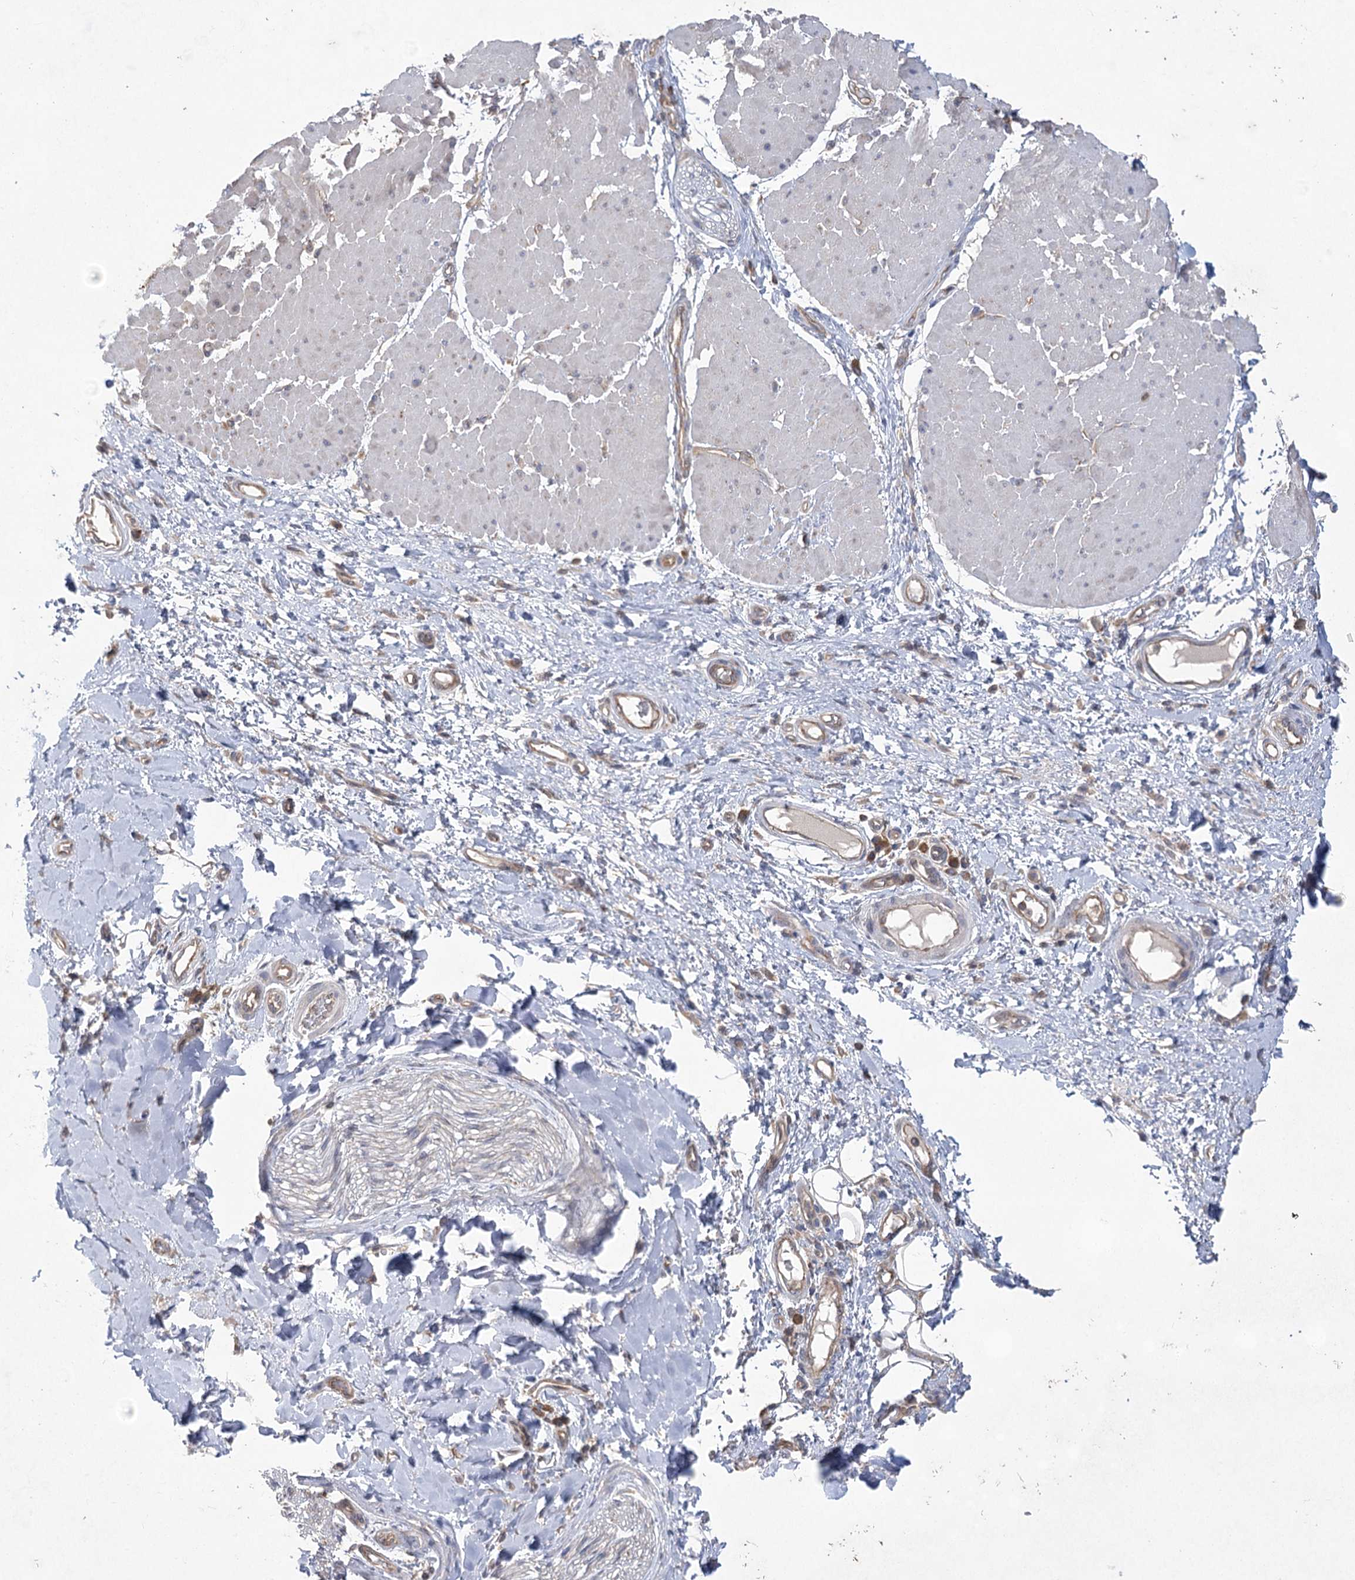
{"staining": {"intensity": "weak", "quantity": "25%-75%", "location": "cytoplasmic/membranous"}, "tissue": "adipose tissue", "cell_type": "Adipocytes", "image_type": "normal", "snomed": [{"axis": "morphology", "description": "Normal tissue, NOS"}, {"axis": "morphology", "description": "Adenocarcinoma, NOS"}, {"axis": "topography", "description": "Esophagus"}, {"axis": "topography", "description": "Stomach, upper"}, {"axis": "topography", "description": "Peripheral nerve tissue"}], "caption": "A histopathology image showing weak cytoplasmic/membranous staining in approximately 25%-75% of adipocytes in unremarkable adipose tissue, as visualized by brown immunohistochemical staining.", "gene": "EIF3A", "patient": {"sex": "male", "age": 62}}